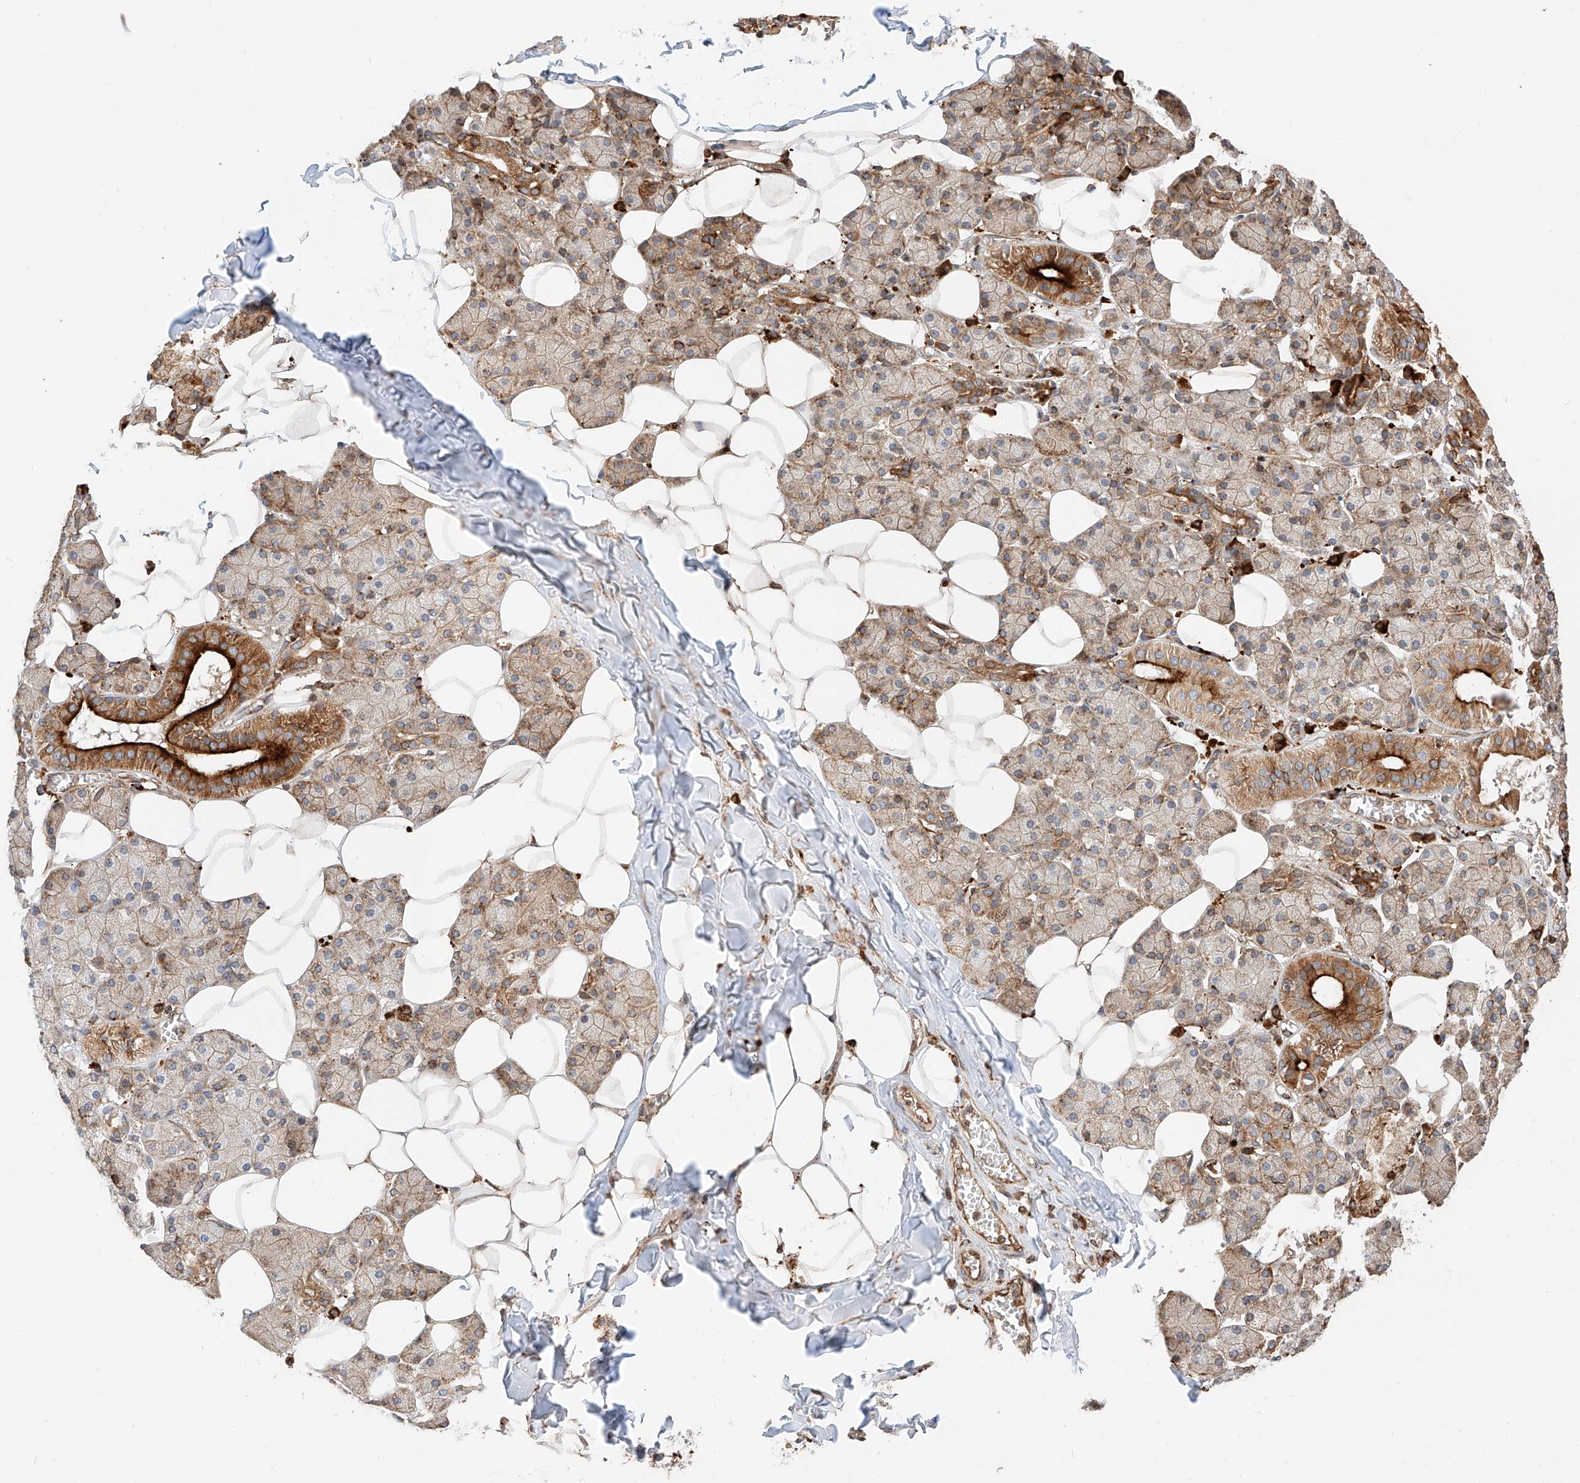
{"staining": {"intensity": "strong", "quantity": "25%-75%", "location": "cytoplasmic/membranous"}, "tissue": "salivary gland", "cell_type": "Glandular cells", "image_type": "normal", "snomed": [{"axis": "morphology", "description": "Normal tissue, NOS"}, {"axis": "topography", "description": "Salivary gland"}], "caption": "Strong cytoplasmic/membranous staining is appreciated in about 25%-75% of glandular cells in normal salivary gland.", "gene": "ZNF84", "patient": {"sex": "female", "age": 33}}